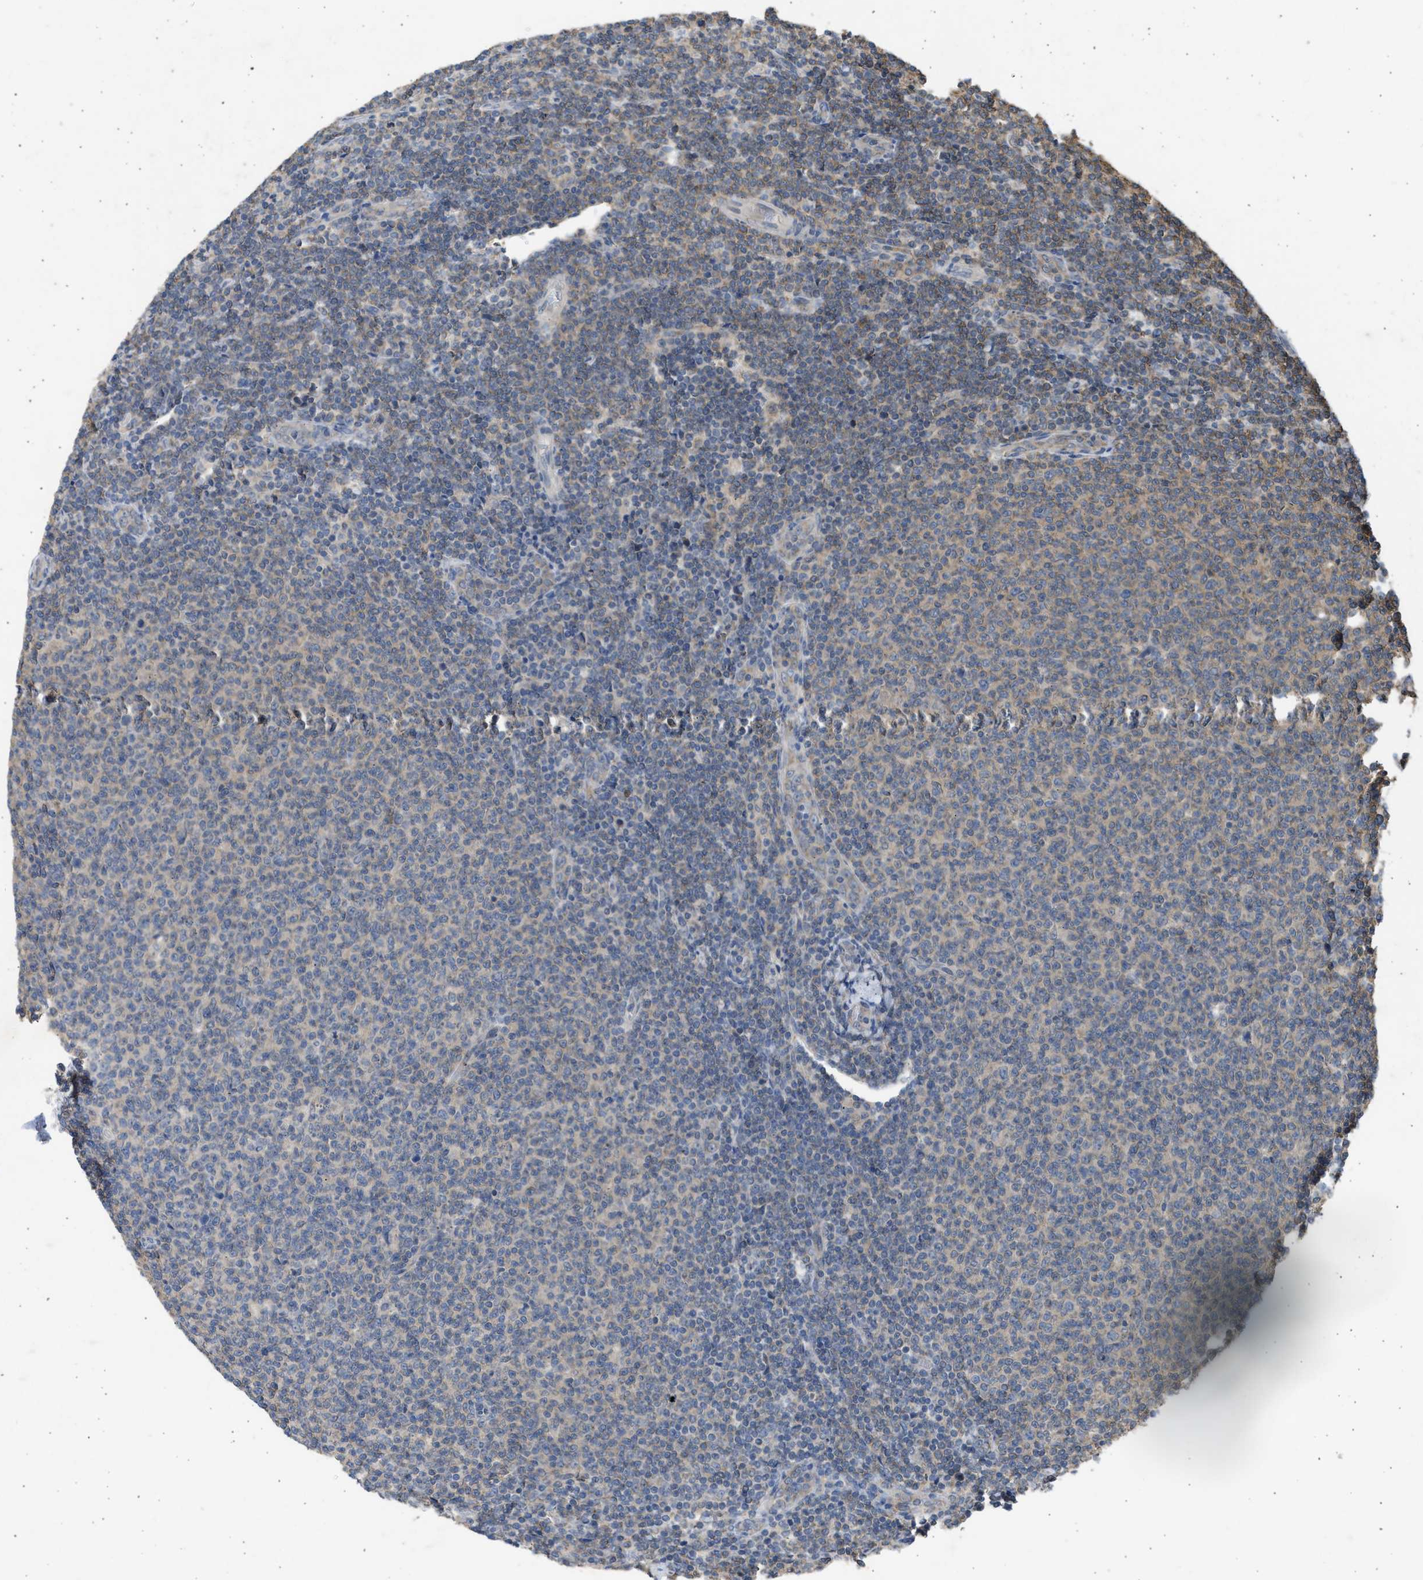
{"staining": {"intensity": "weak", "quantity": "25%-75%", "location": "cytoplasmic/membranous"}, "tissue": "lymphoma", "cell_type": "Tumor cells", "image_type": "cancer", "snomed": [{"axis": "morphology", "description": "Malignant lymphoma, non-Hodgkin's type, Low grade"}, {"axis": "topography", "description": "Lymph node"}], "caption": "Immunohistochemistry of human malignant lymphoma, non-Hodgkin's type (low-grade) reveals low levels of weak cytoplasmic/membranous expression in about 25%-75% of tumor cells.", "gene": "CYP1A1", "patient": {"sex": "male", "age": 66}}